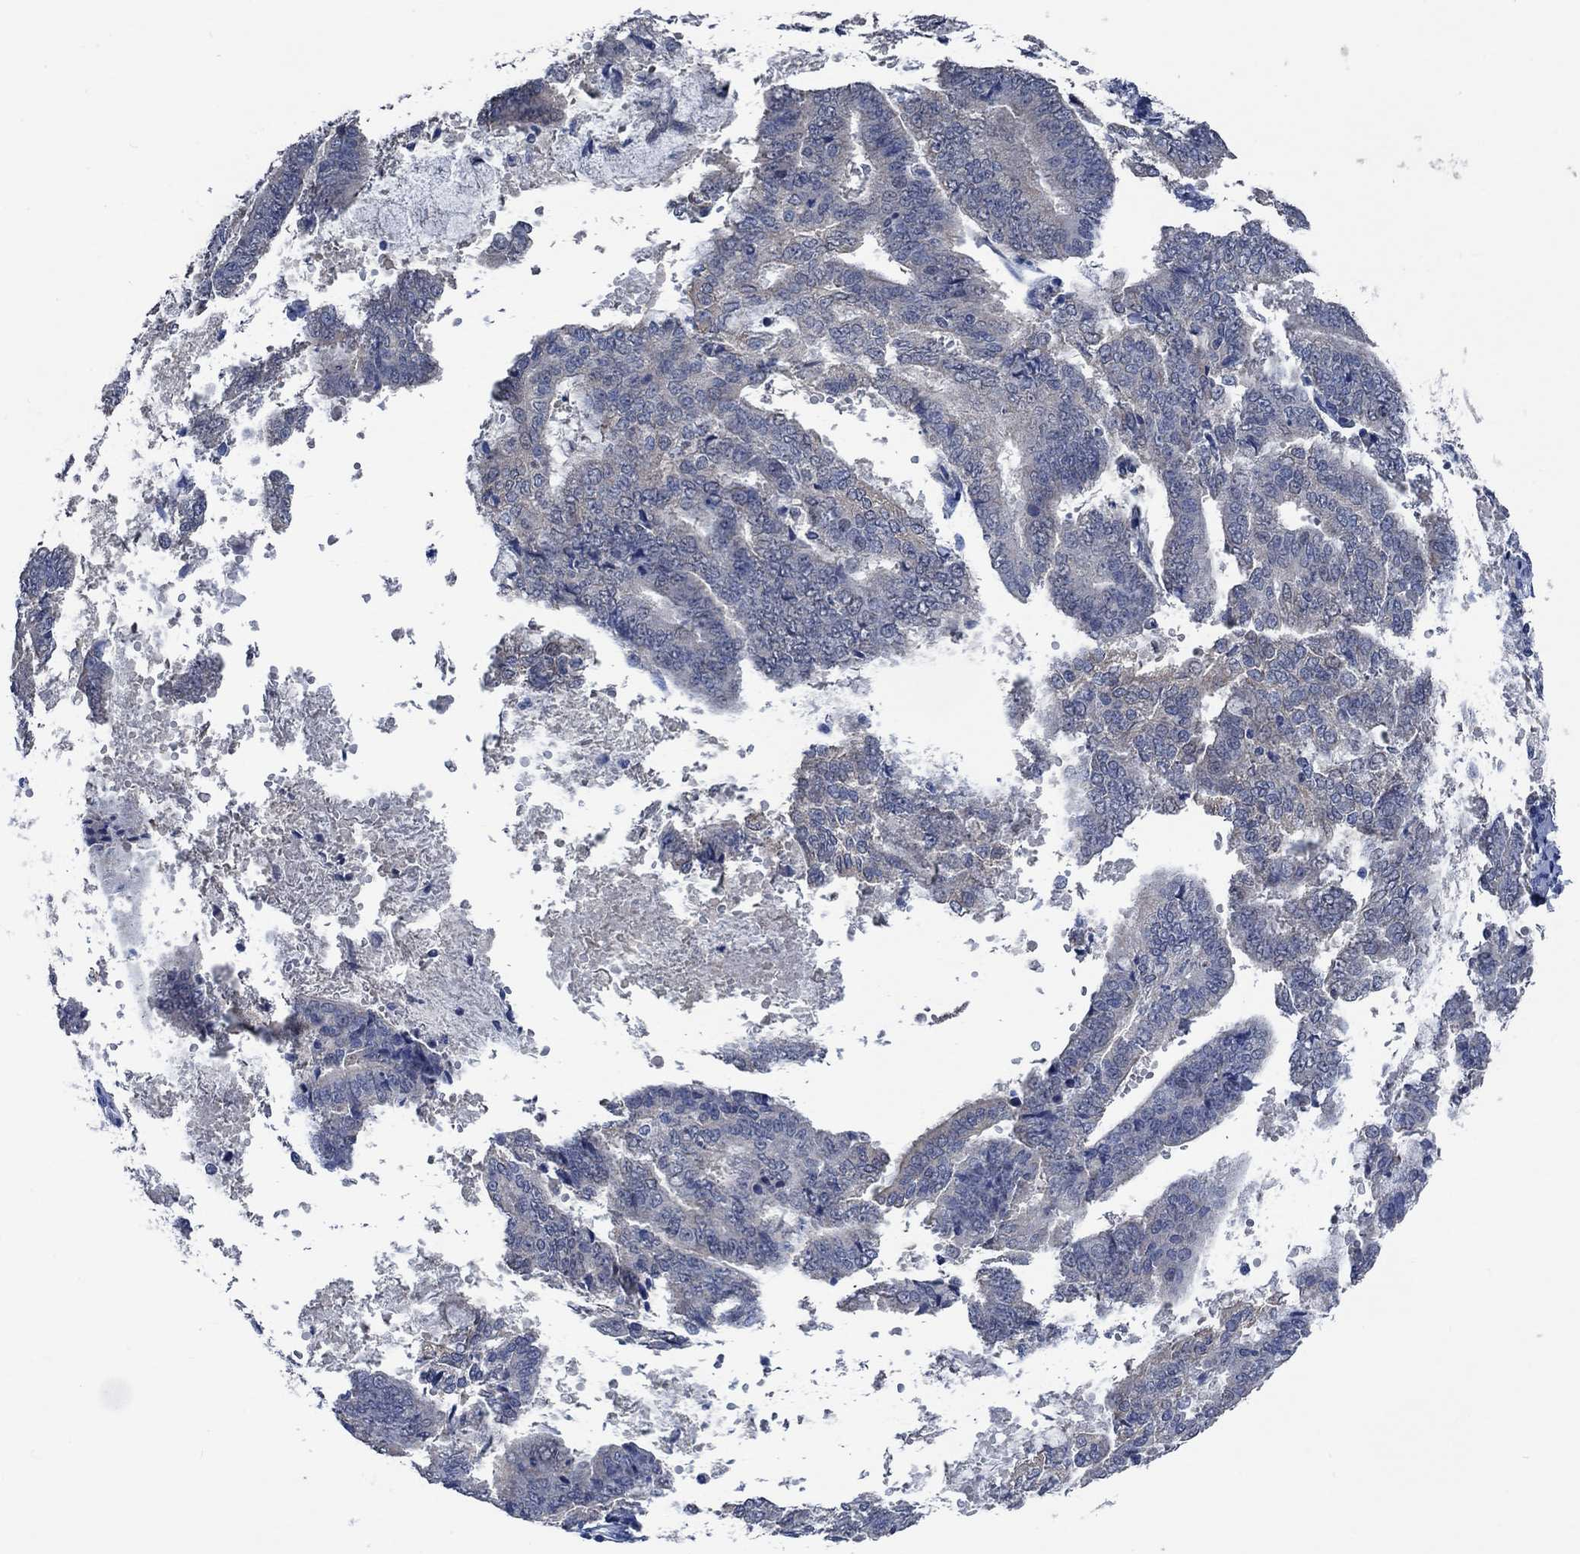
{"staining": {"intensity": "negative", "quantity": "none", "location": "none"}, "tissue": "endometrial cancer", "cell_type": "Tumor cells", "image_type": "cancer", "snomed": [{"axis": "morphology", "description": "Adenocarcinoma, NOS"}, {"axis": "topography", "description": "Endometrium"}], "caption": "The immunohistochemistry (IHC) image has no significant positivity in tumor cells of endometrial adenocarcinoma tissue. The staining is performed using DAB brown chromogen with nuclei counter-stained in using hematoxylin.", "gene": "OBSCN", "patient": {"sex": "female", "age": 63}}